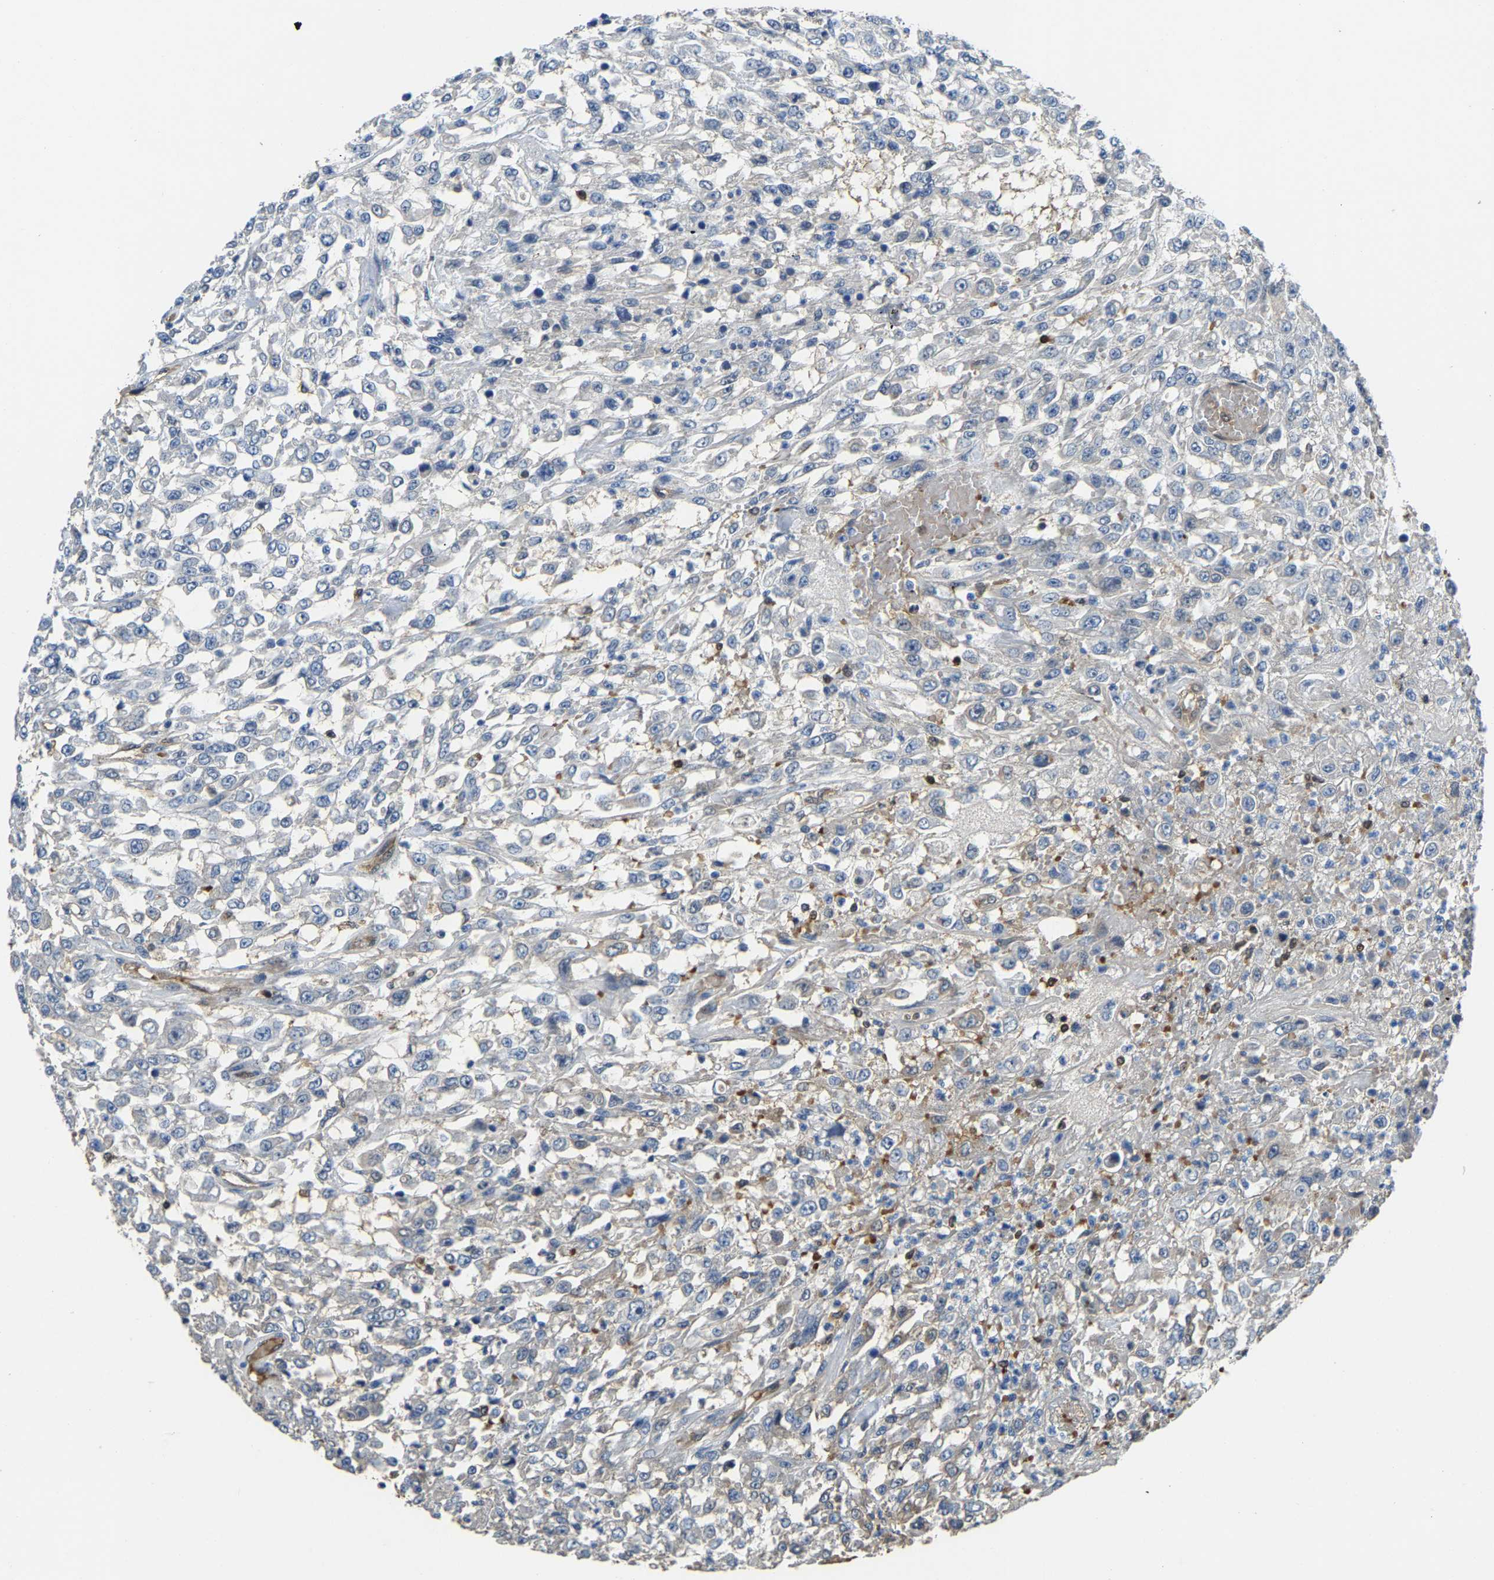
{"staining": {"intensity": "weak", "quantity": "<25%", "location": "cytoplasmic/membranous"}, "tissue": "urothelial cancer", "cell_type": "Tumor cells", "image_type": "cancer", "snomed": [{"axis": "morphology", "description": "Urothelial carcinoma, High grade"}, {"axis": "topography", "description": "Urinary bladder"}], "caption": "DAB immunohistochemical staining of urothelial carcinoma (high-grade) exhibits no significant expression in tumor cells.", "gene": "GIMAP7", "patient": {"sex": "male", "age": 46}}